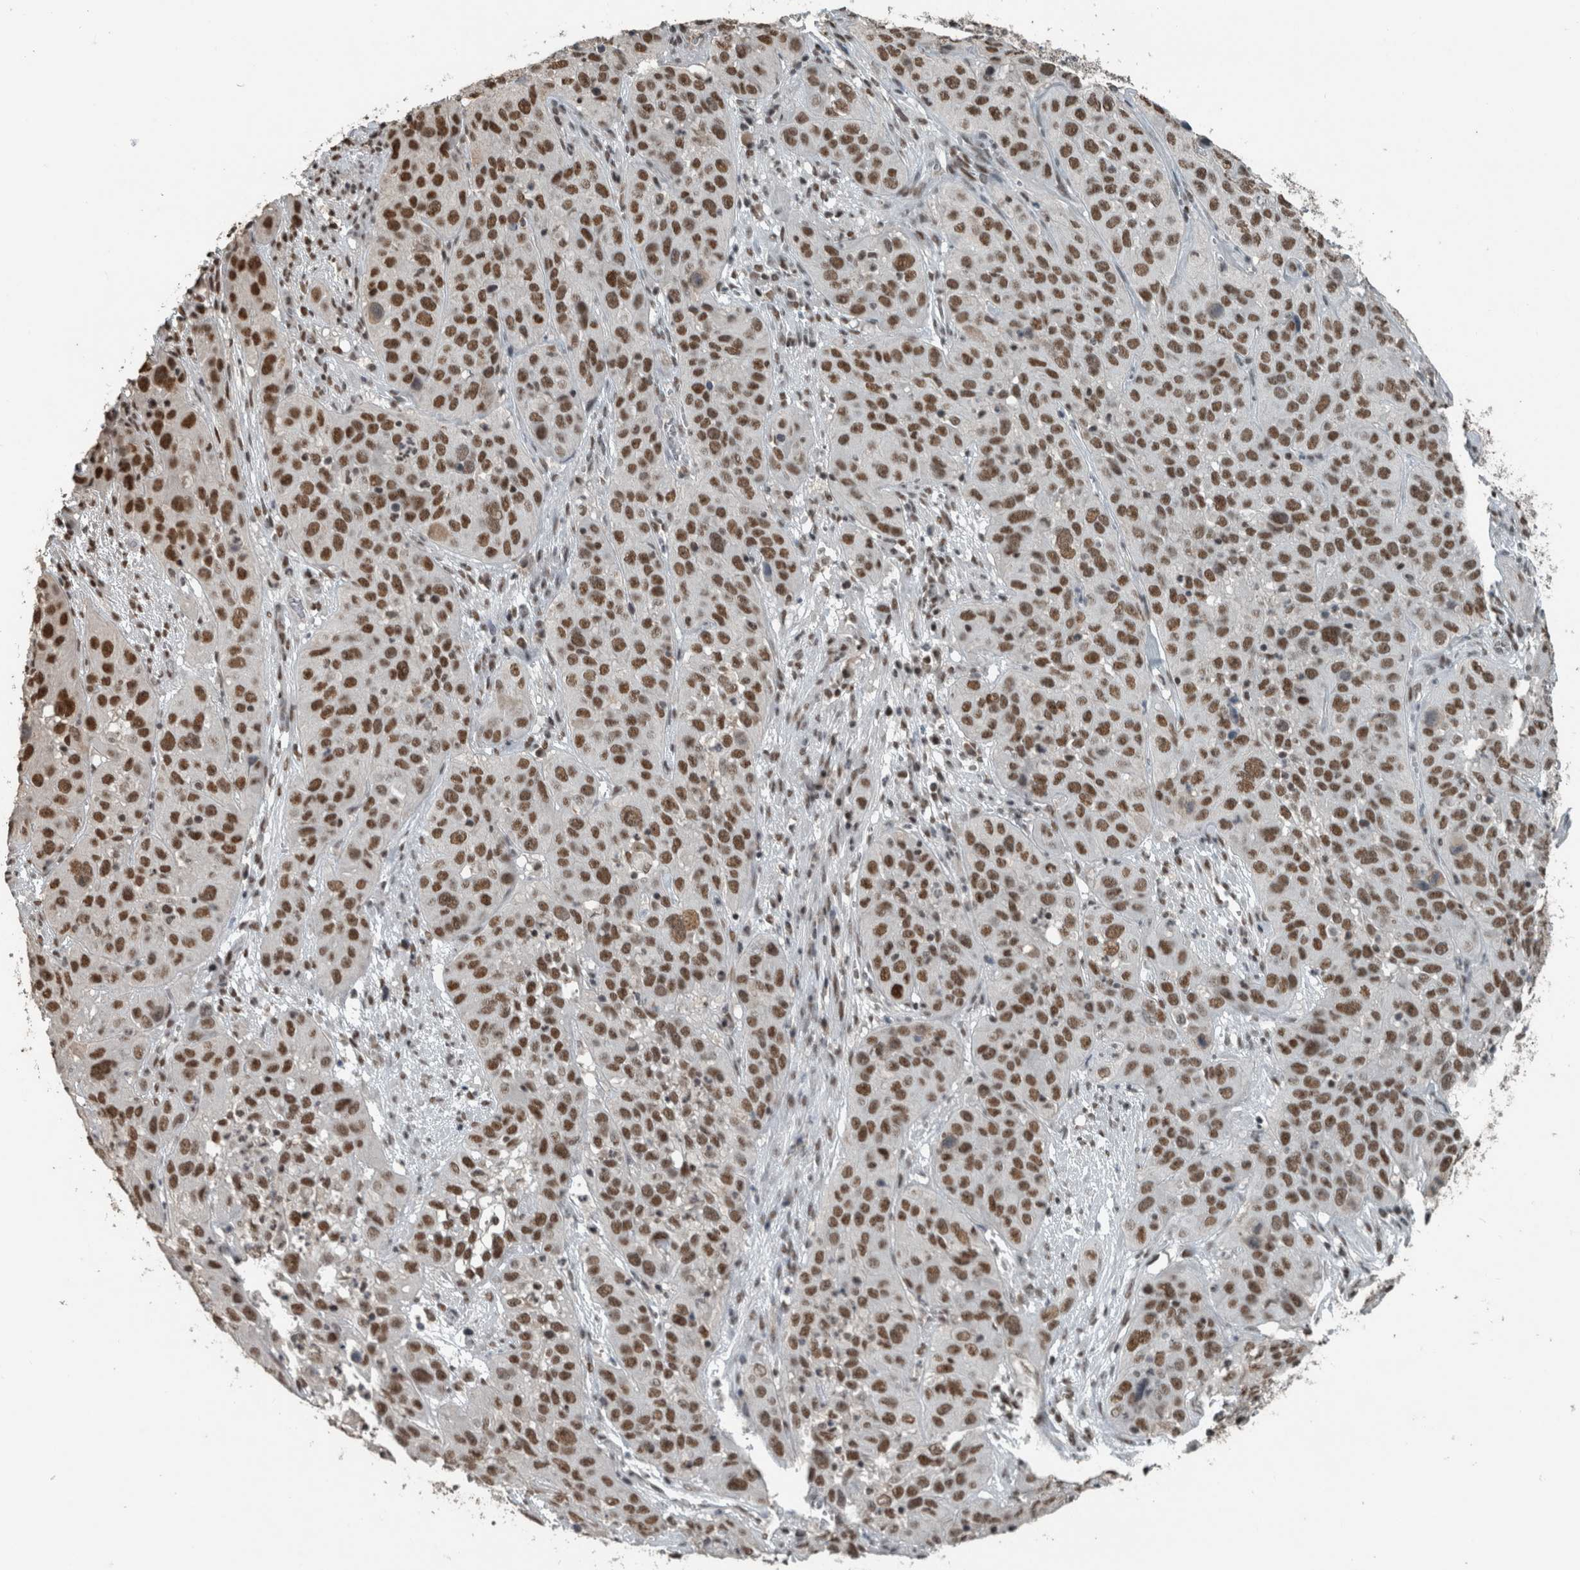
{"staining": {"intensity": "strong", "quantity": ">75%", "location": "nuclear"}, "tissue": "cervical cancer", "cell_type": "Tumor cells", "image_type": "cancer", "snomed": [{"axis": "morphology", "description": "Squamous cell carcinoma, NOS"}, {"axis": "topography", "description": "Cervix"}], "caption": "Immunohistochemistry (IHC) (DAB) staining of human cervical squamous cell carcinoma demonstrates strong nuclear protein staining in approximately >75% of tumor cells.", "gene": "ZNF24", "patient": {"sex": "female", "age": 32}}